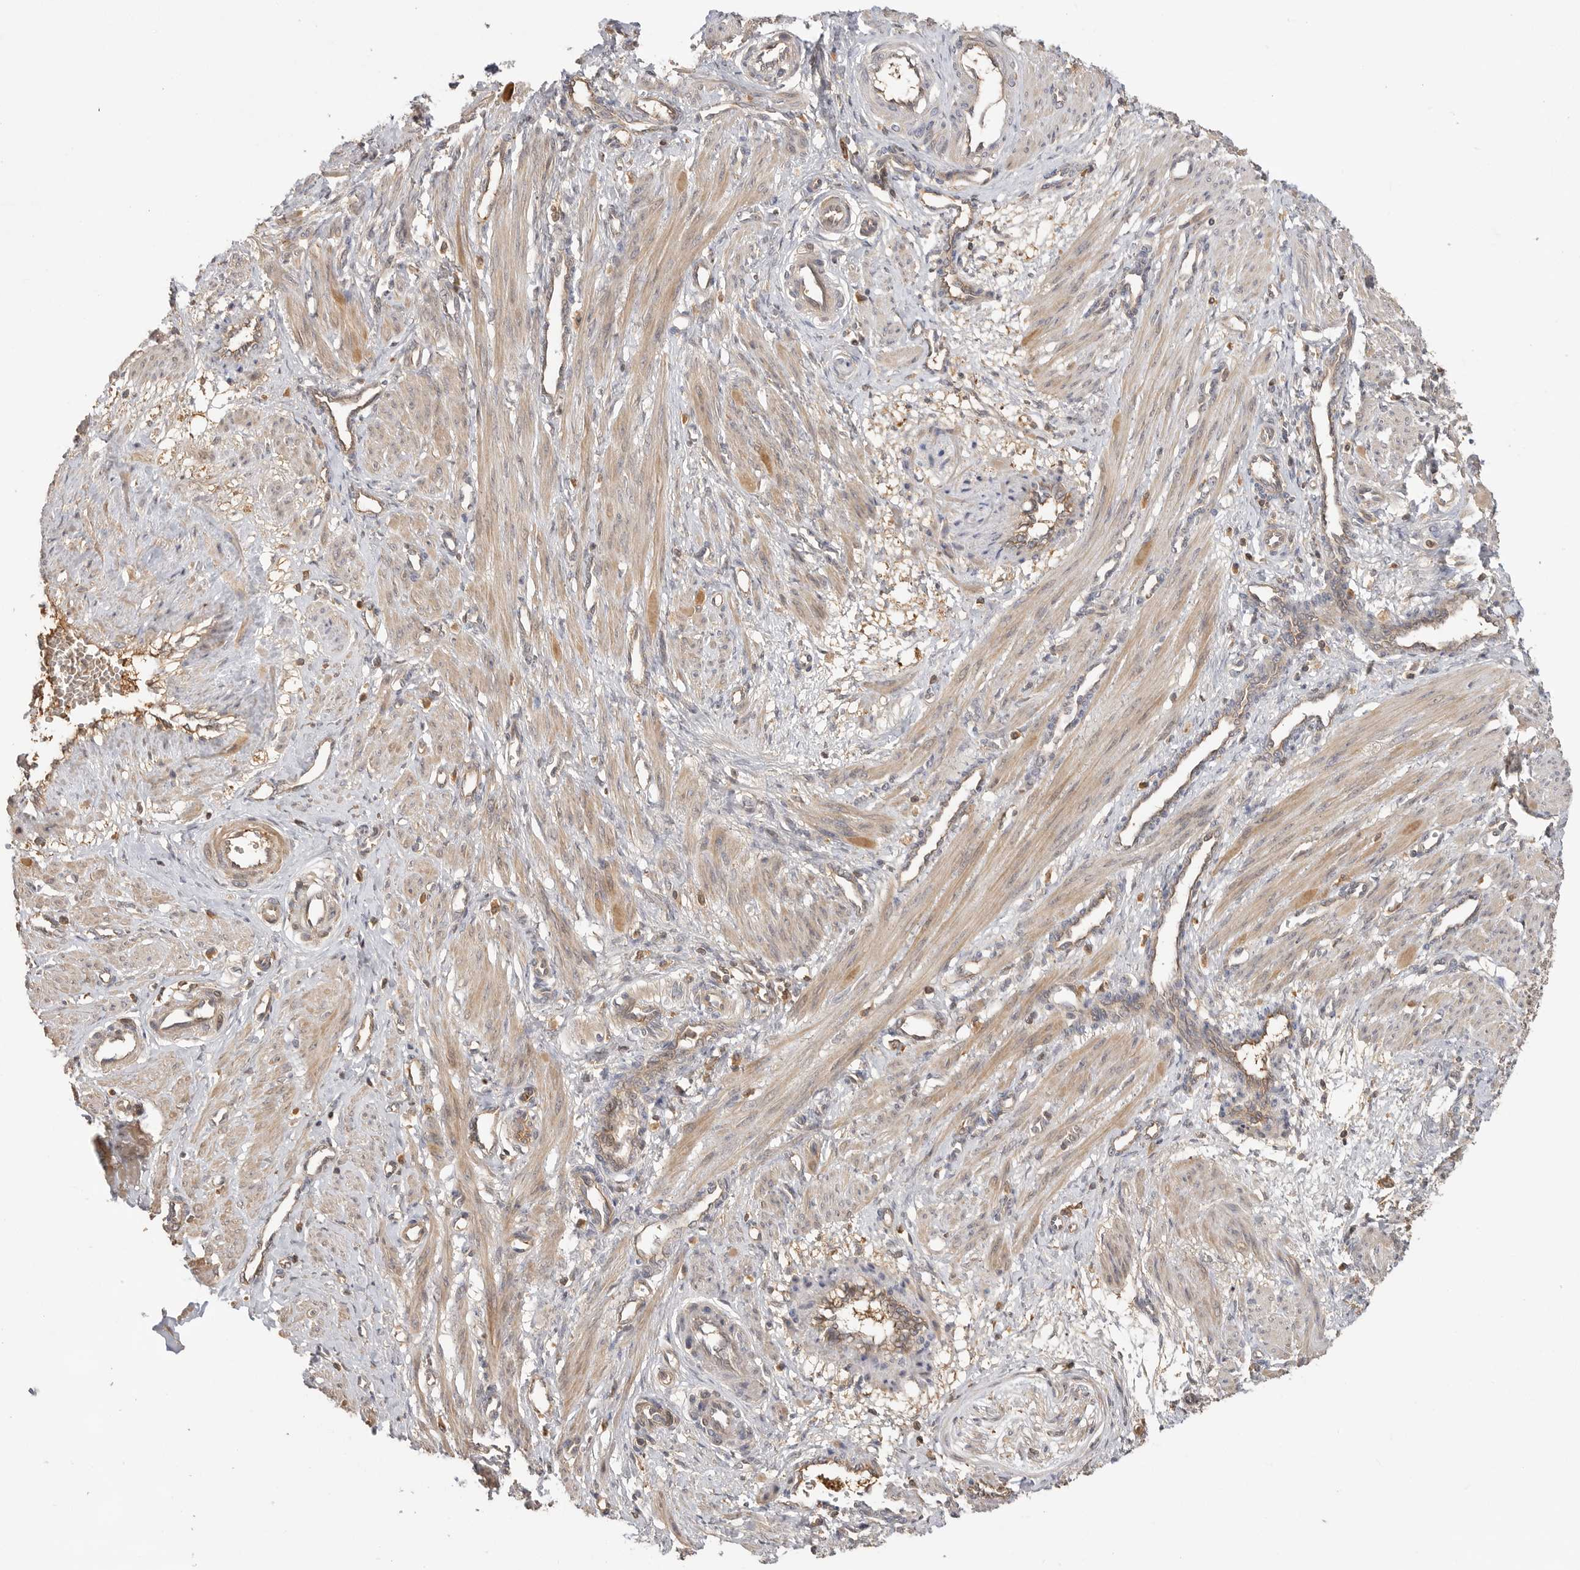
{"staining": {"intensity": "weak", "quantity": ">75%", "location": "cytoplasmic/membranous"}, "tissue": "smooth muscle", "cell_type": "Smooth muscle cells", "image_type": "normal", "snomed": [{"axis": "morphology", "description": "Normal tissue, NOS"}, {"axis": "topography", "description": "Endometrium"}], "caption": "Immunohistochemistry of normal human smooth muscle demonstrates low levels of weak cytoplasmic/membranous staining in about >75% of smooth muscle cells. Nuclei are stained in blue.", "gene": "CLDN12", "patient": {"sex": "female", "age": 33}}